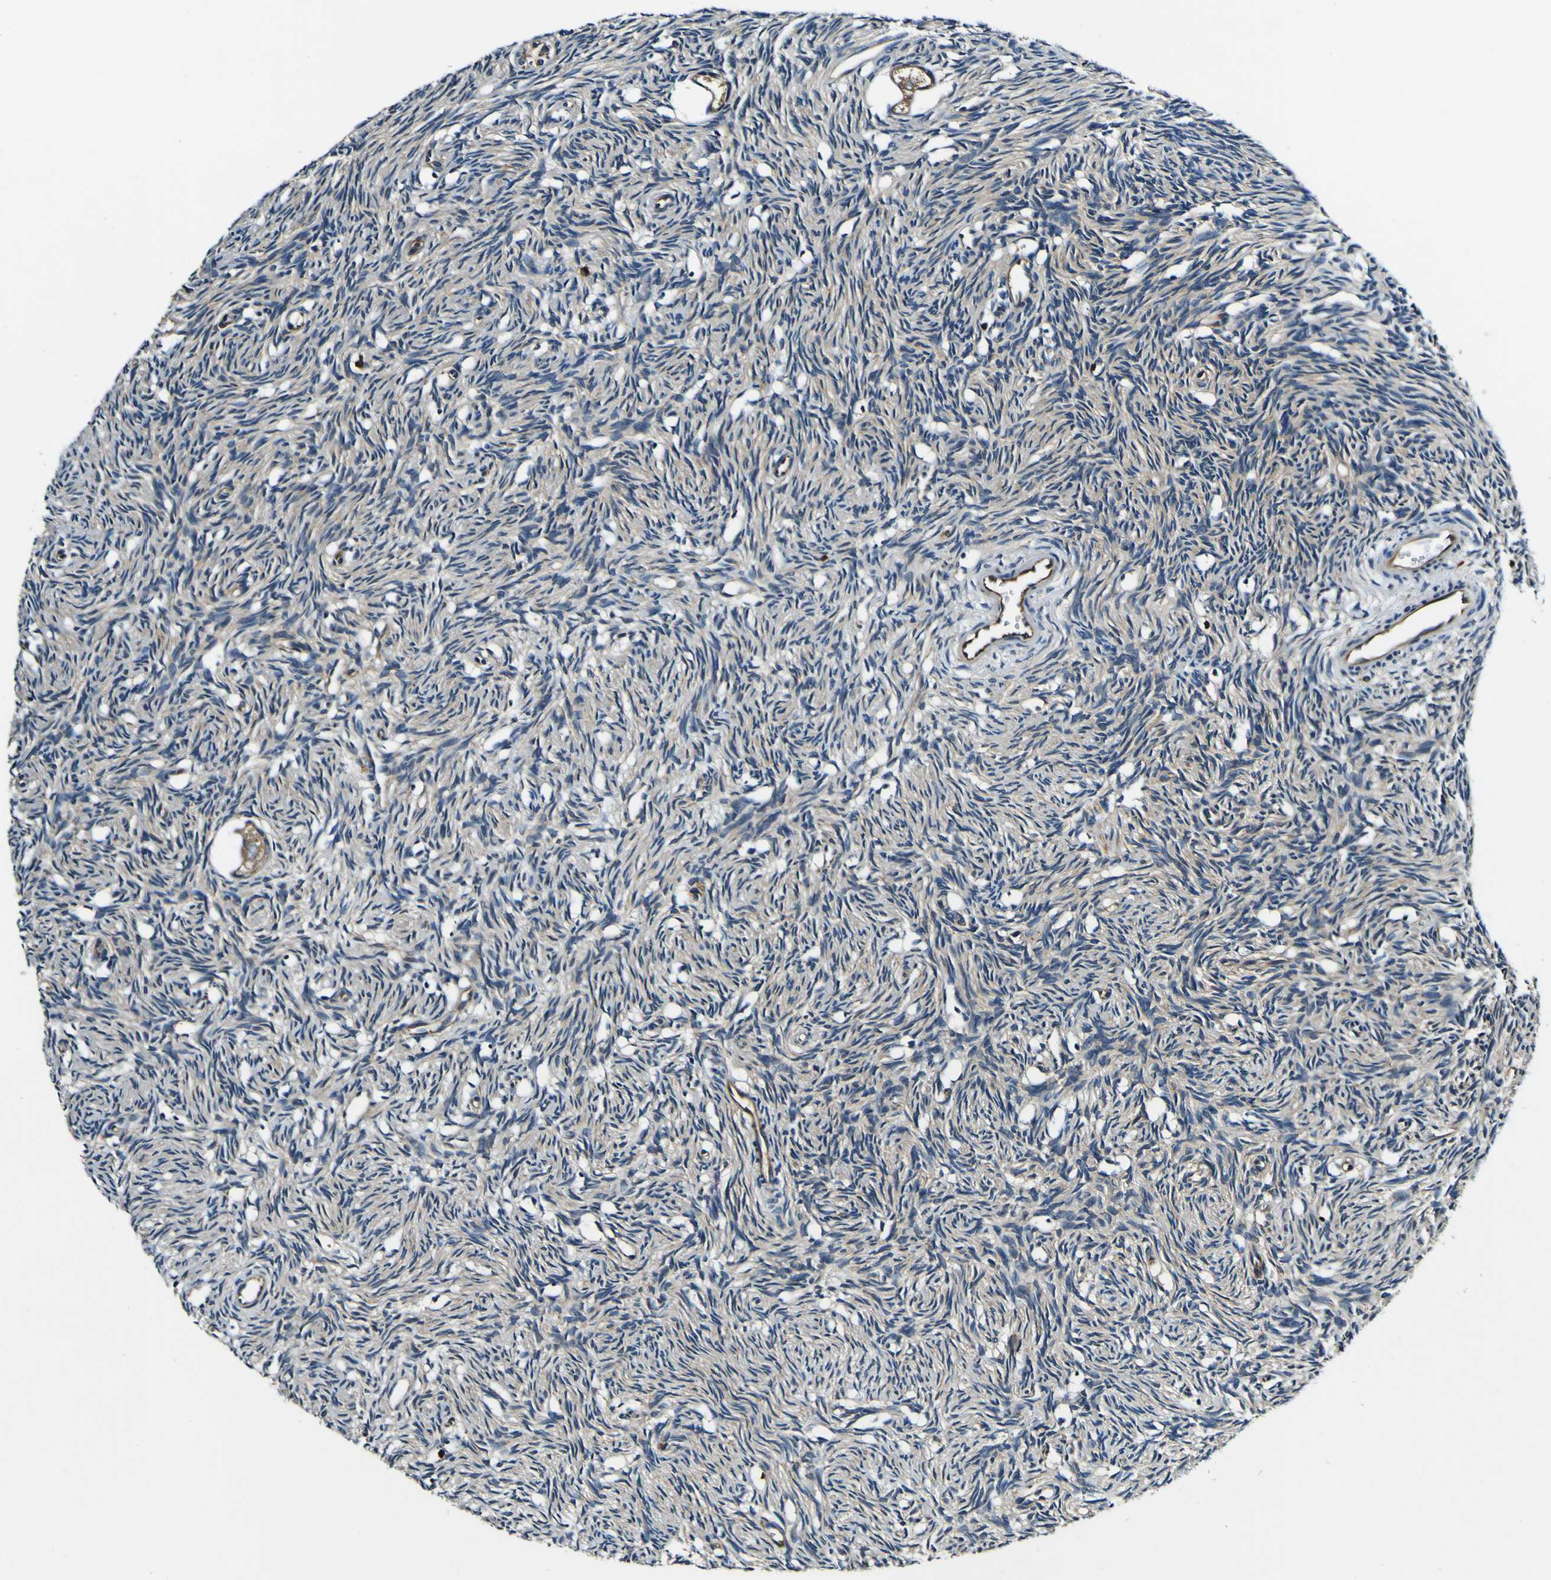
{"staining": {"intensity": "moderate", "quantity": ">75%", "location": "cytoplasmic/membranous"}, "tissue": "ovary", "cell_type": "Follicle cells", "image_type": "normal", "snomed": [{"axis": "morphology", "description": "Normal tissue, NOS"}, {"axis": "topography", "description": "Ovary"}], "caption": "Immunohistochemical staining of benign human ovary reveals moderate cytoplasmic/membranous protein staining in about >75% of follicle cells.", "gene": "RHOT2", "patient": {"sex": "female", "age": 33}}